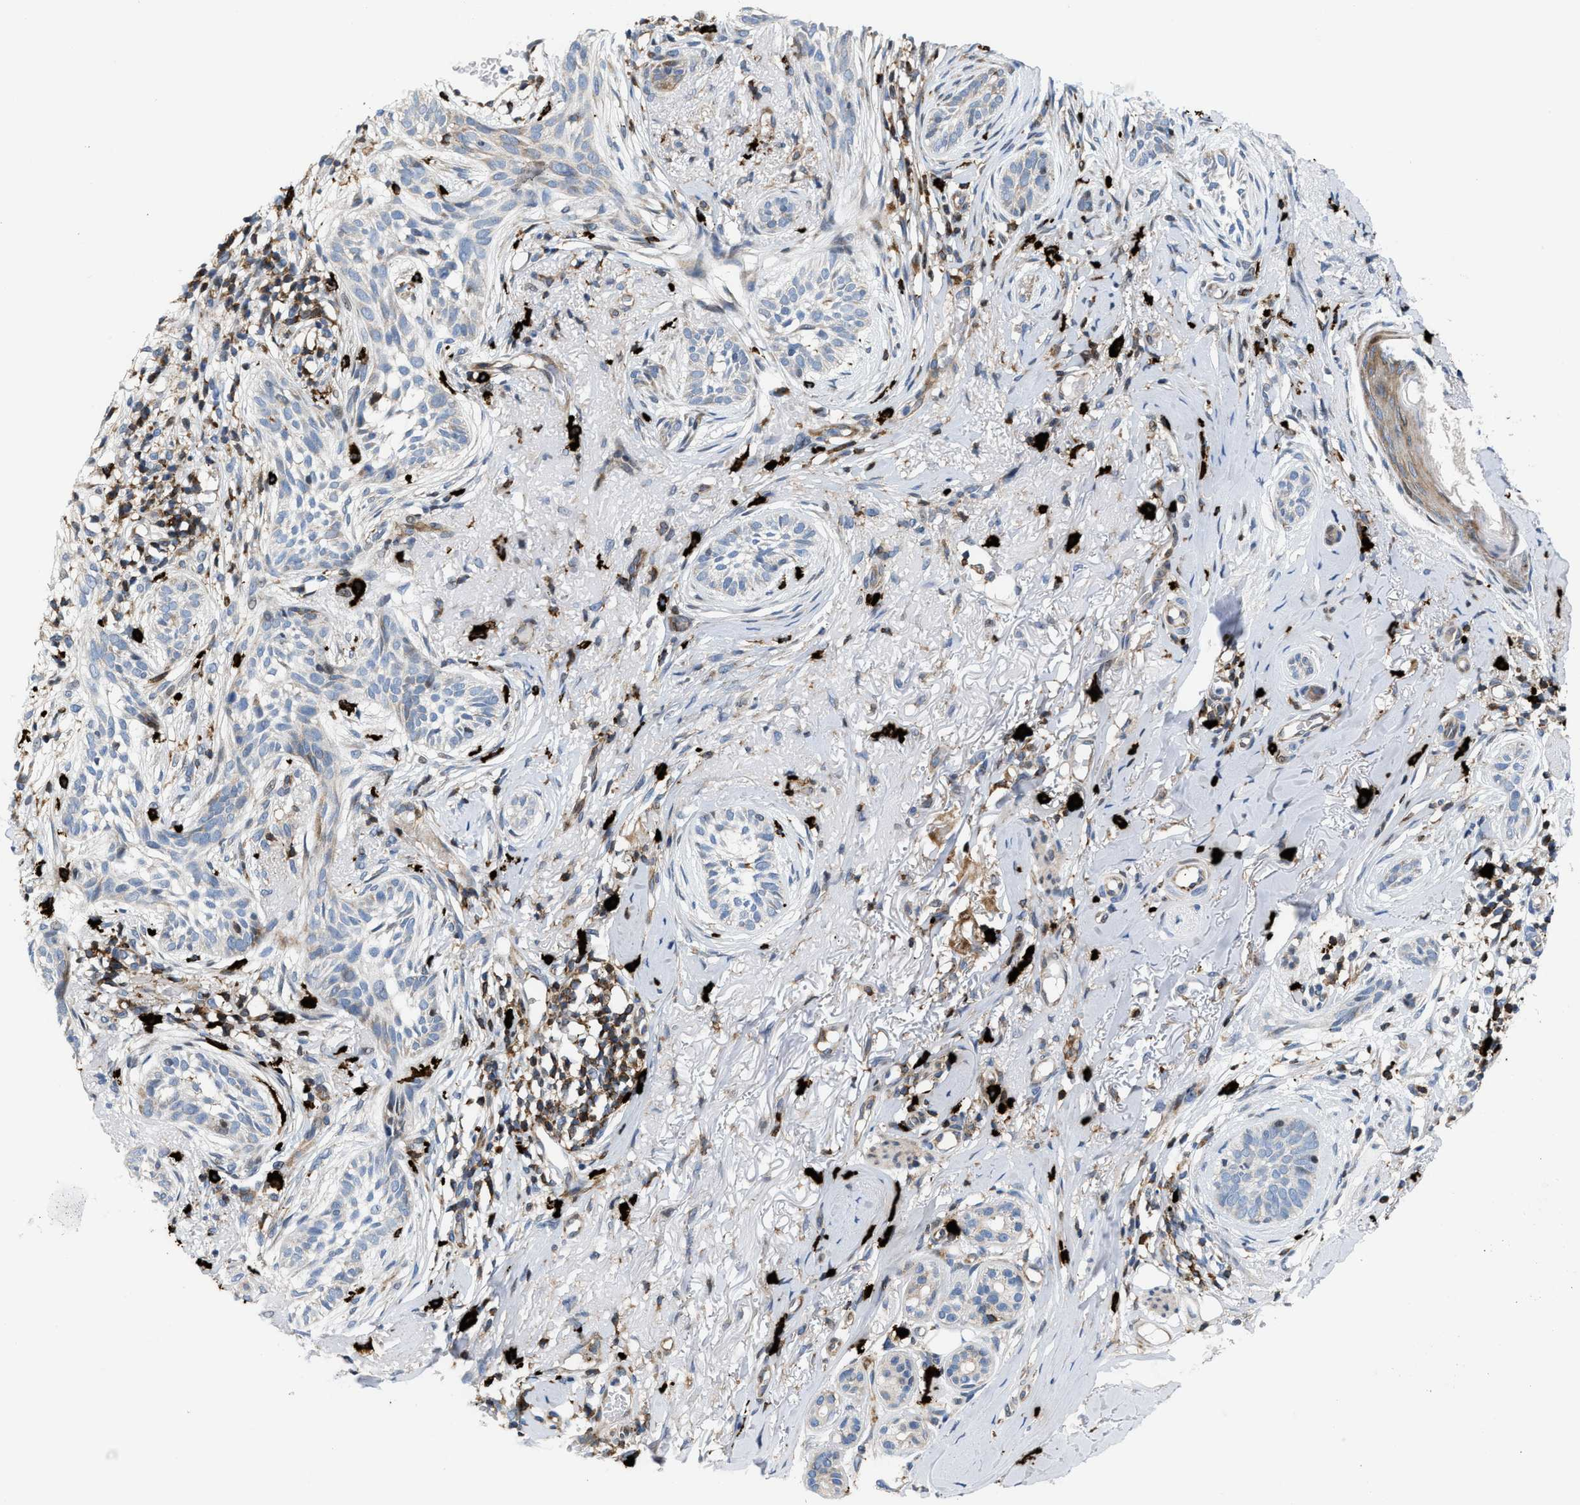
{"staining": {"intensity": "negative", "quantity": "none", "location": "none"}, "tissue": "skin cancer", "cell_type": "Tumor cells", "image_type": "cancer", "snomed": [{"axis": "morphology", "description": "Basal cell carcinoma"}, {"axis": "topography", "description": "Skin"}], "caption": "Skin cancer (basal cell carcinoma) was stained to show a protein in brown. There is no significant expression in tumor cells.", "gene": "ATP9A", "patient": {"sex": "female", "age": 88}}